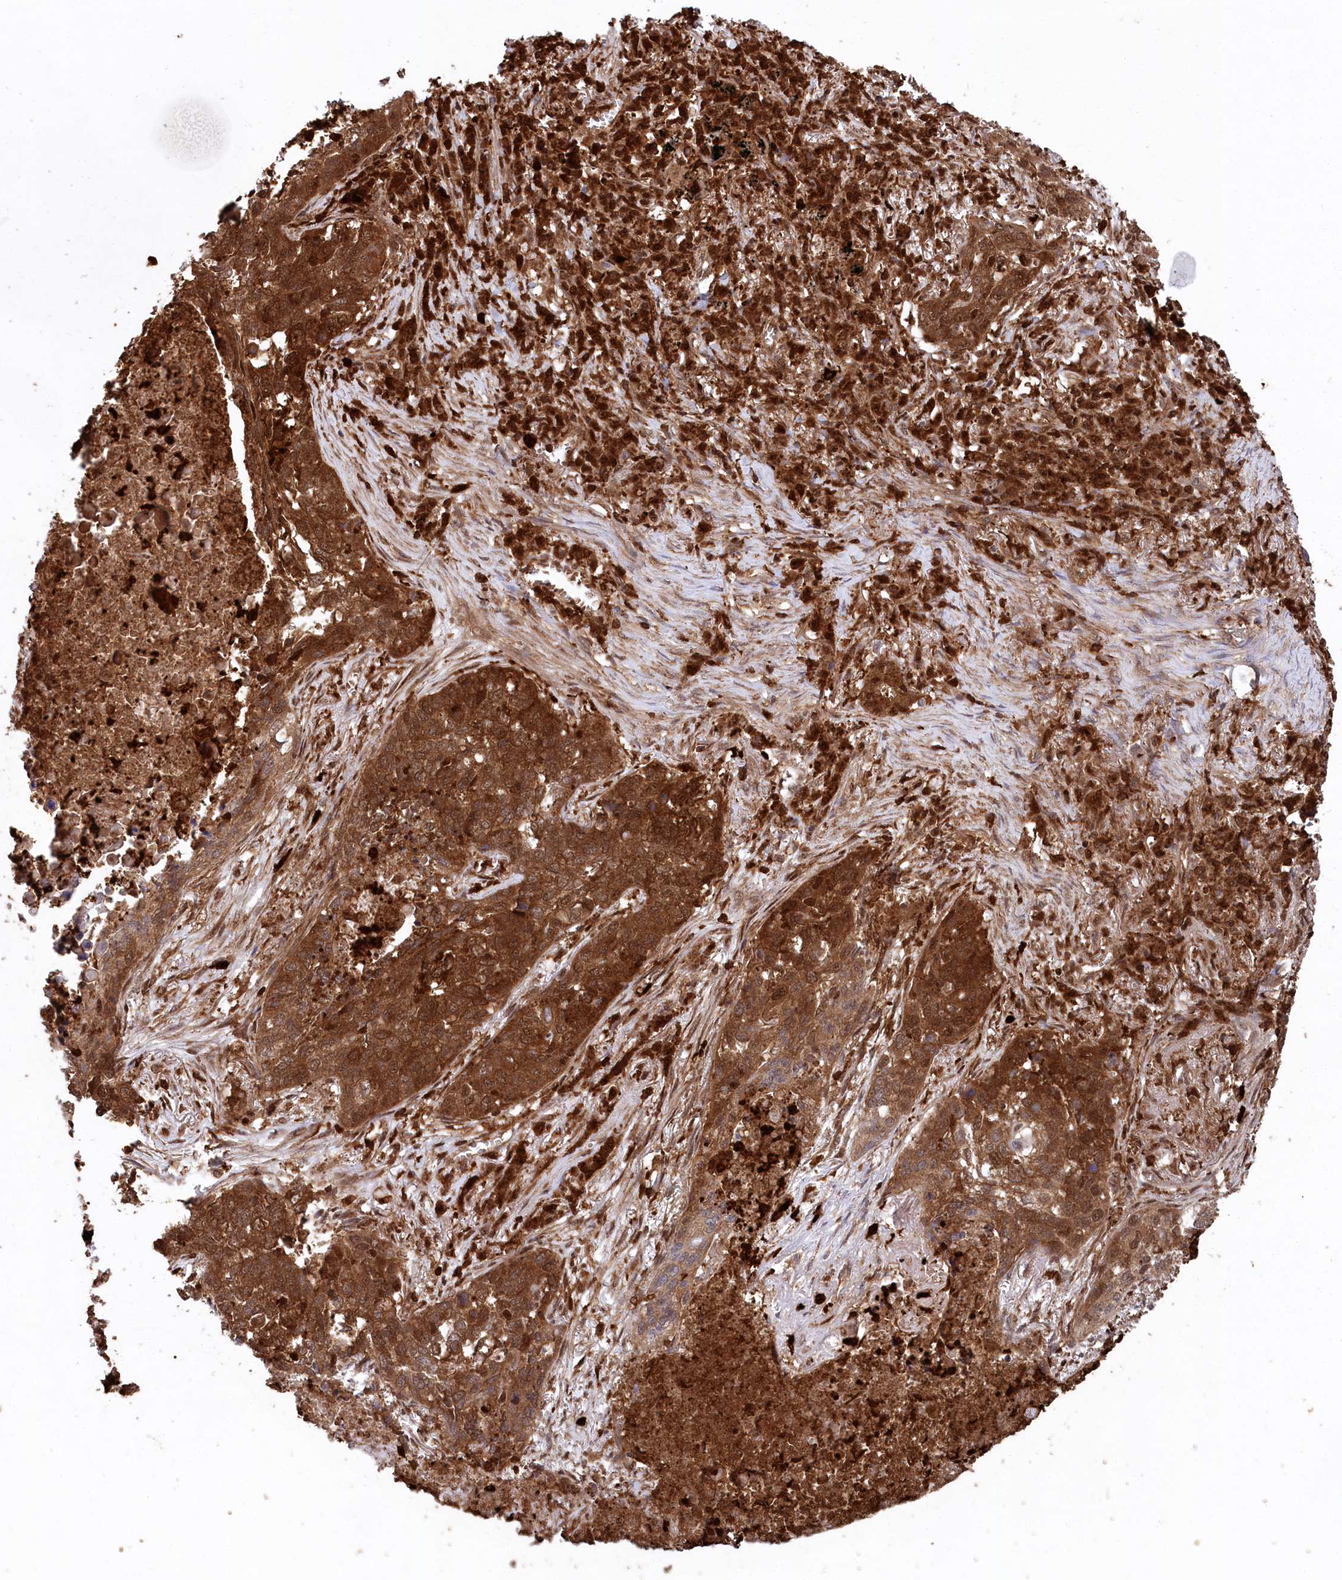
{"staining": {"intensity": "strong", "quantity": ">75%", "location": "cytoplasmic/membranous,nuclear"}, "tissue": "lung cancer", "cell_type": "Tumor cells", "image_type": "cancer", "snomed": [{"axis": "morphology", "description": "Squamous cell carcinoma, NOS"}, {"axis": "topography", "description": "Lung"}], "caption": "Approximately >75% of tumor cells in human lung squamous cell carcinoma display strong cytoplasmic/membranous and nuclear protein staining as visualized by brown immunohistochemical staining.", "gene": "LSG1", "patient": {"sex": "female", "age": 63}}